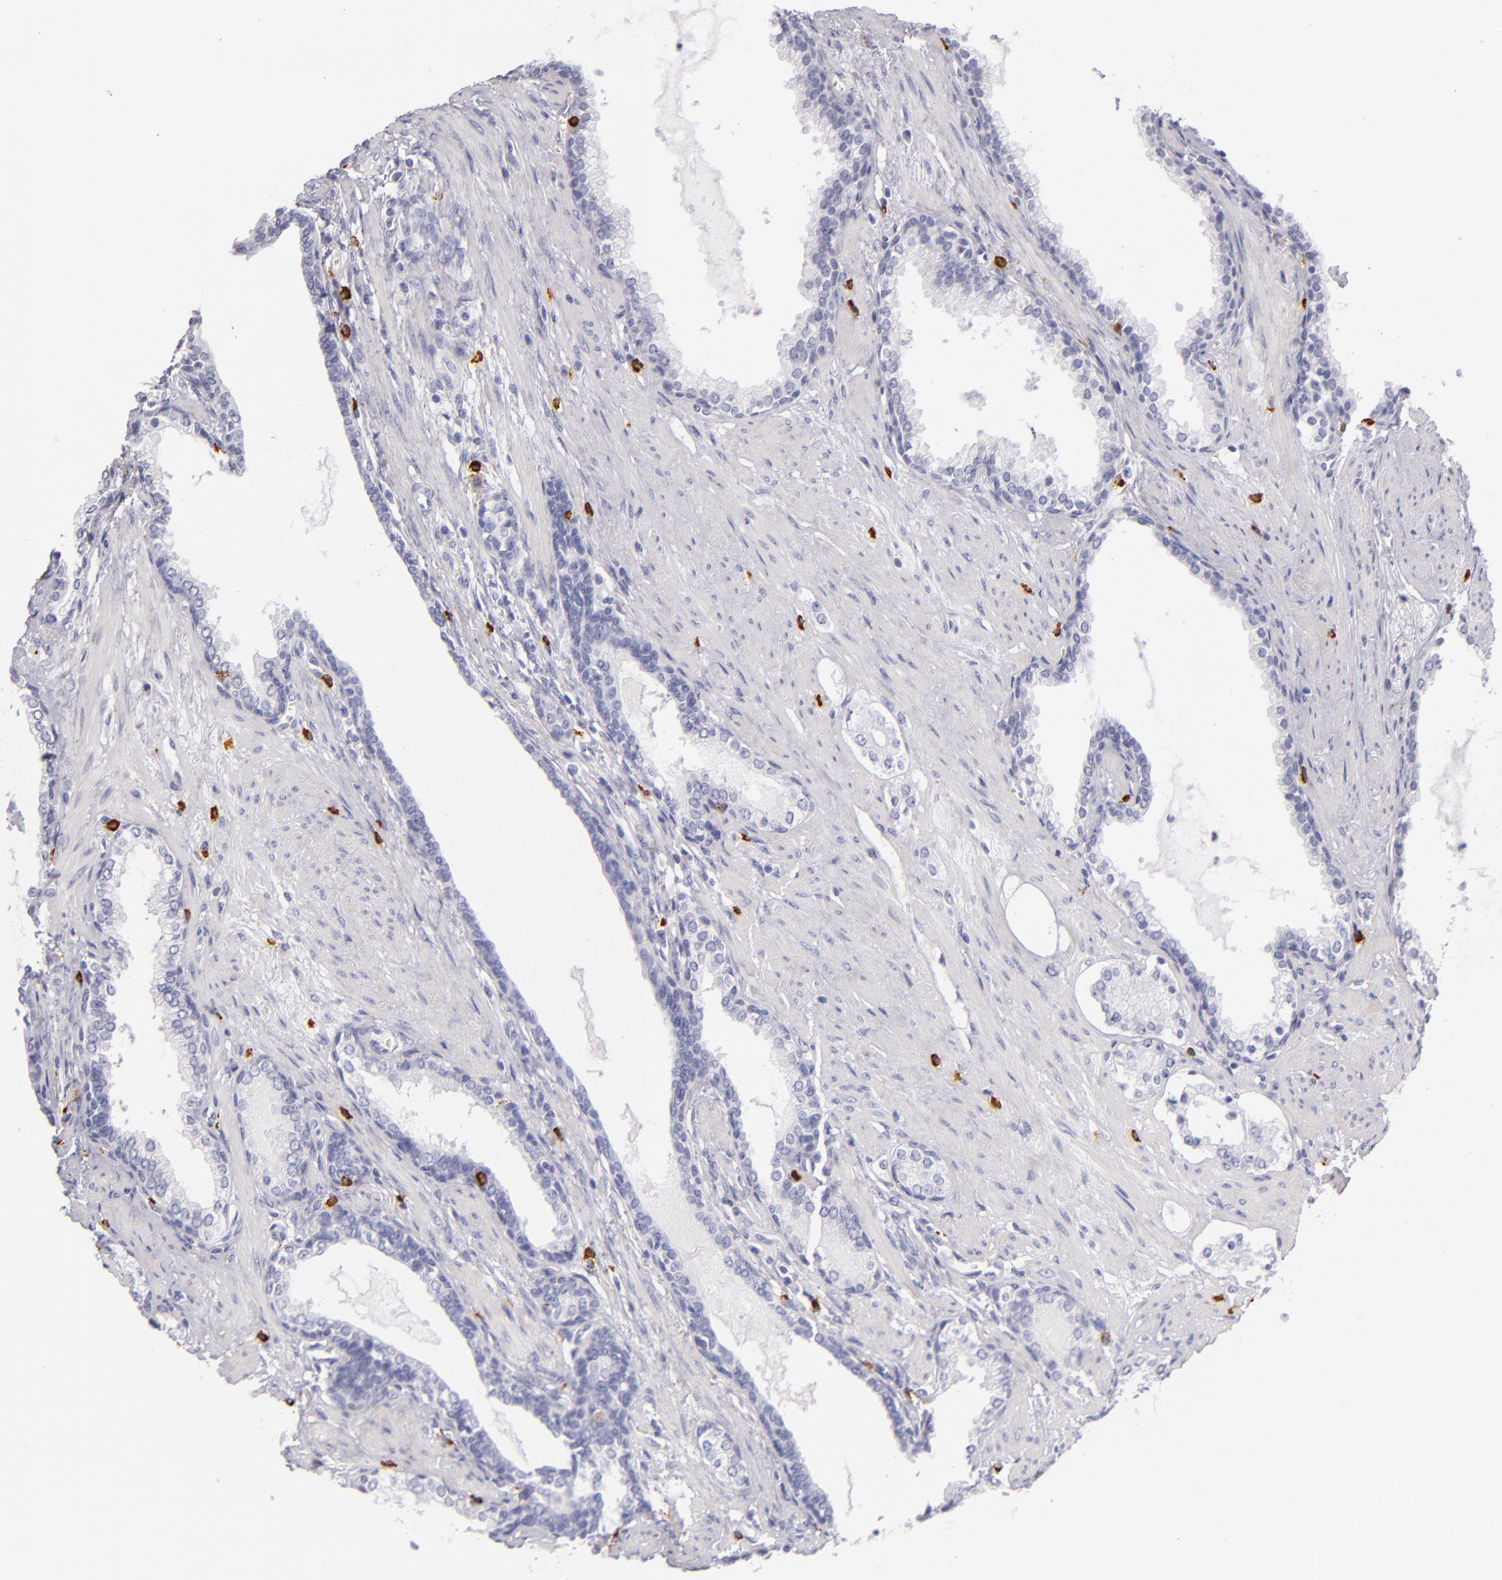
{"staining": {"intensity": "negative", "quantity": "none", "location": "none"}, "tissue": "prostate cancer", "cell_type": "Tumor cells", "image_type": "cancer", "snomed": [{"axis": "morphology", "description": "Adenocarcinoma, Medium grade"}, {"axis": "topography", "description": "Prostate"}], "caption": "Adenocarcinoma (medium-grade) (prostate) was stained to show a protein in brown. There is no significant positivity in tumor cells.", "gene": "TPSD1", "patient": {"sex": "male", "age": 73}}